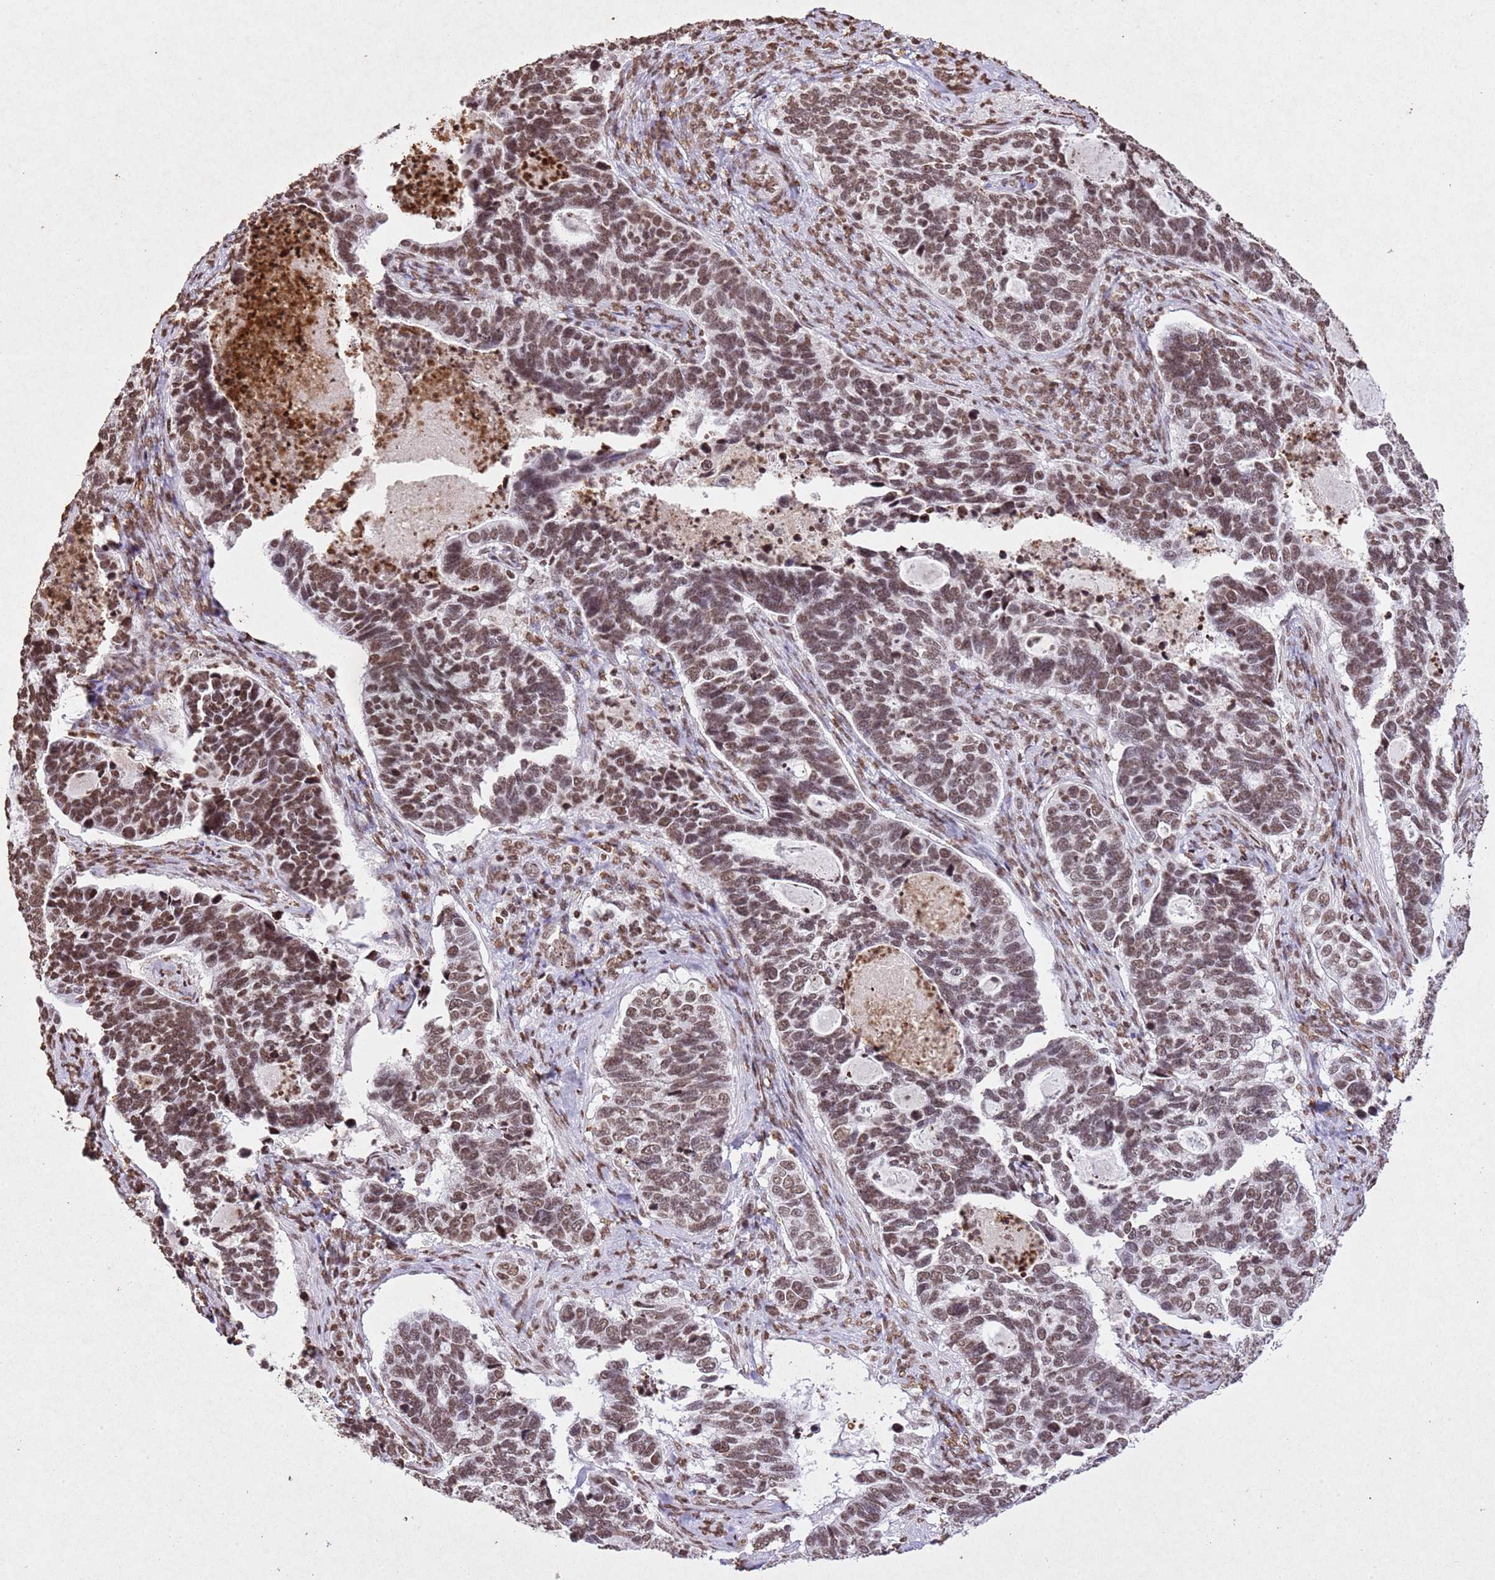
{"staining": {"intensity": "moderate", "quantity": ">75%", "location": "nuclear"}, "tissue": "cervical cancer", "cell_type": "Tumor cells", "image_type": "cancer", "snomed": [{"axis": "morphology", "description": "Squamous cell carcinoma, NOS"}, {"axis": "topography", "description": "Cervix"}], "caption": "High-magnification brightfield microscopy of cervical cancer stained with DAB (3,3'-diaminobenzidine) (brown) and counterstained with hematoxylin (blue). tumor cells exhibit moderate nuclear positivity is present in about>75% of cells.", "gene": "BMAL1", "patient": {"sex": "female", "age": 38}}